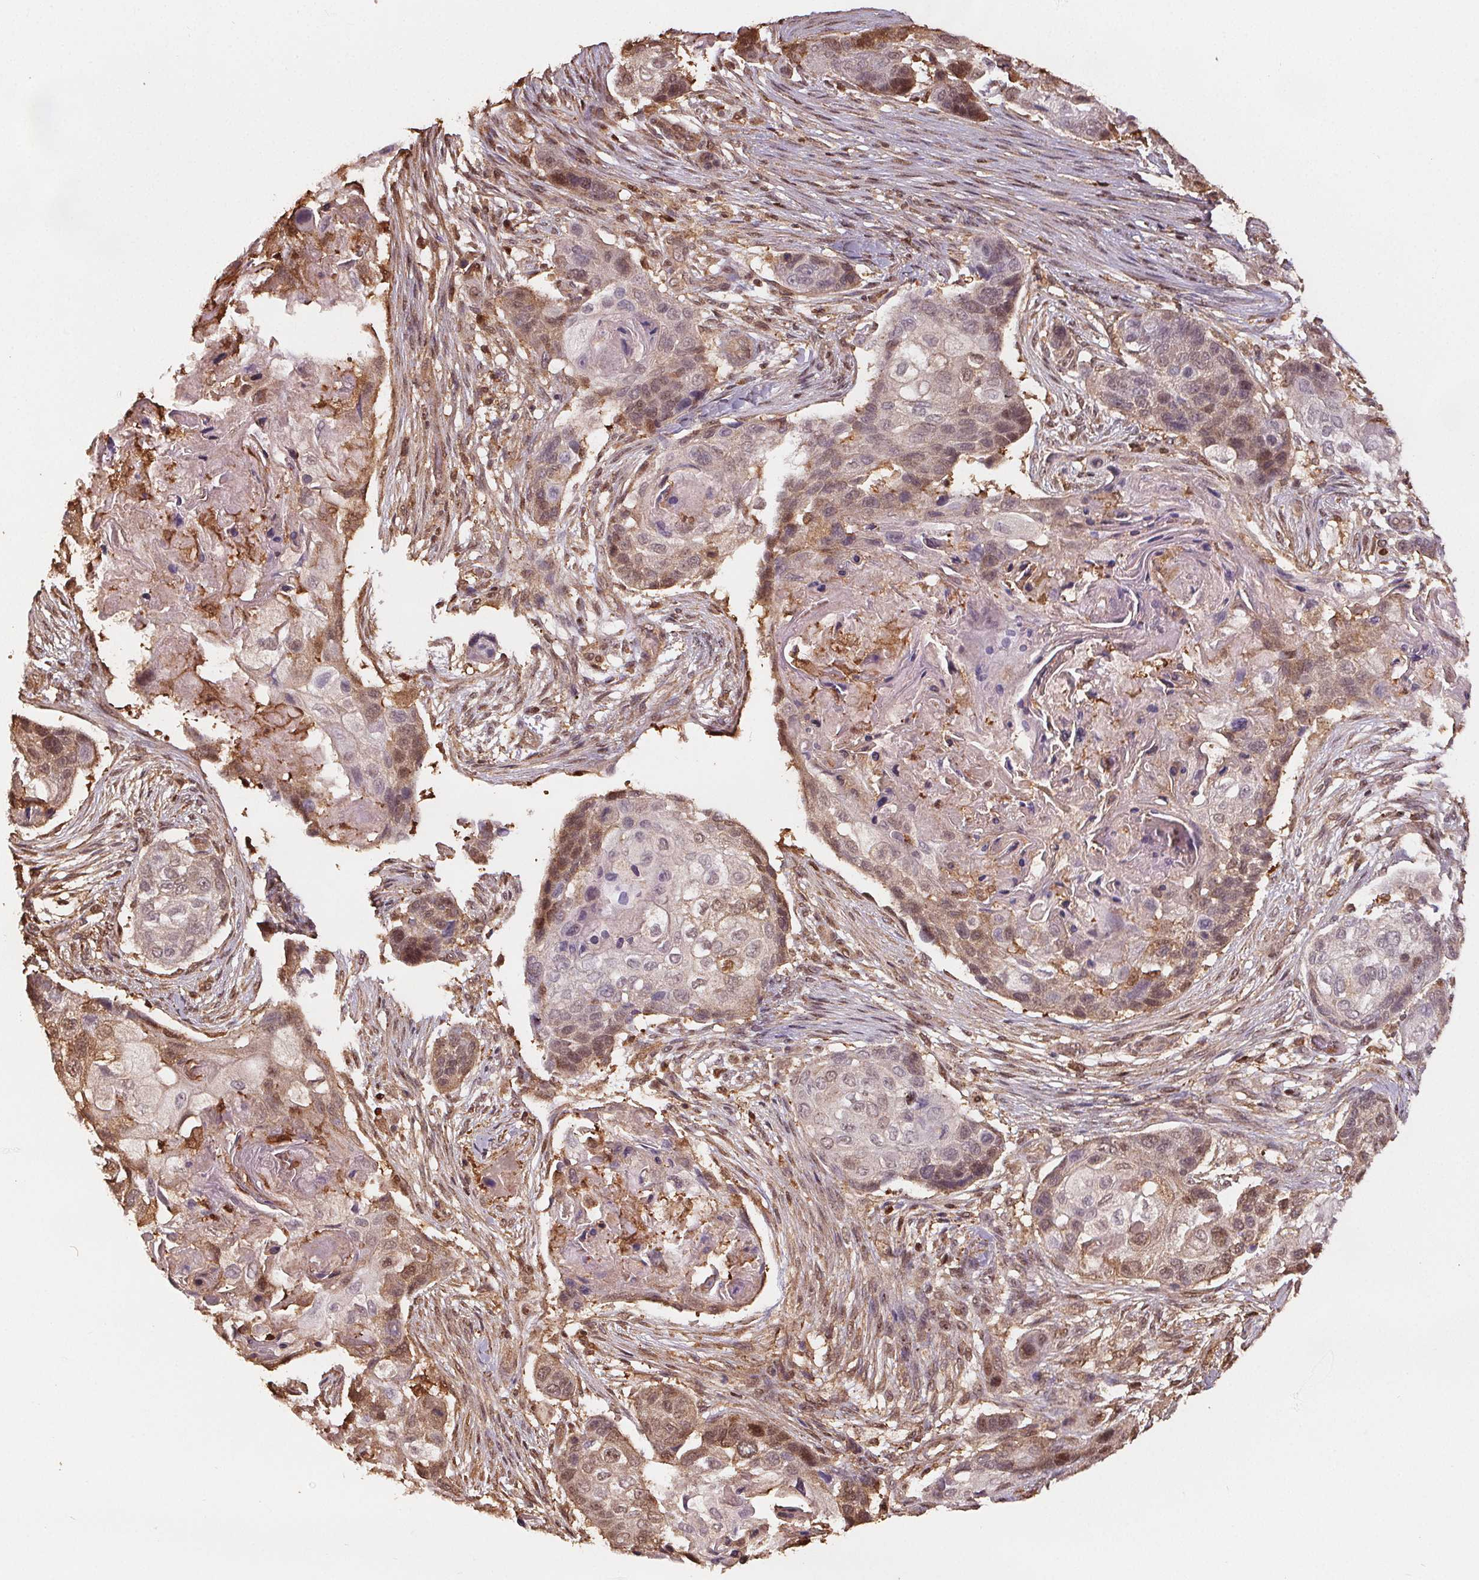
{"staining": {"intensity": "moderate", "quantity": "25%-75%", "location": "cytoplasmic/membranous,nuclear"}, "tissue": "lung cancer", "cell_type": "Tumor cells", "image_type": "cancer", "snomed": [{"axis": "morphology", "description": "Squamous cell carcinoma, NOS"}, {"axis": "topography", "description": "Lung"}], "caption": "Immunohistochemical staining of lung cancer reveals medium levels of moderate cytoplasmic/membranous and nuclear positivity in approximately 25%-75% of tumor cells. Using DAB (brown) and hematoxylin (blue) stains, captured at high magnification using brightfield microscopy.", "gene": "ENO1", "patient": {"sex": "male", "age": 69}}